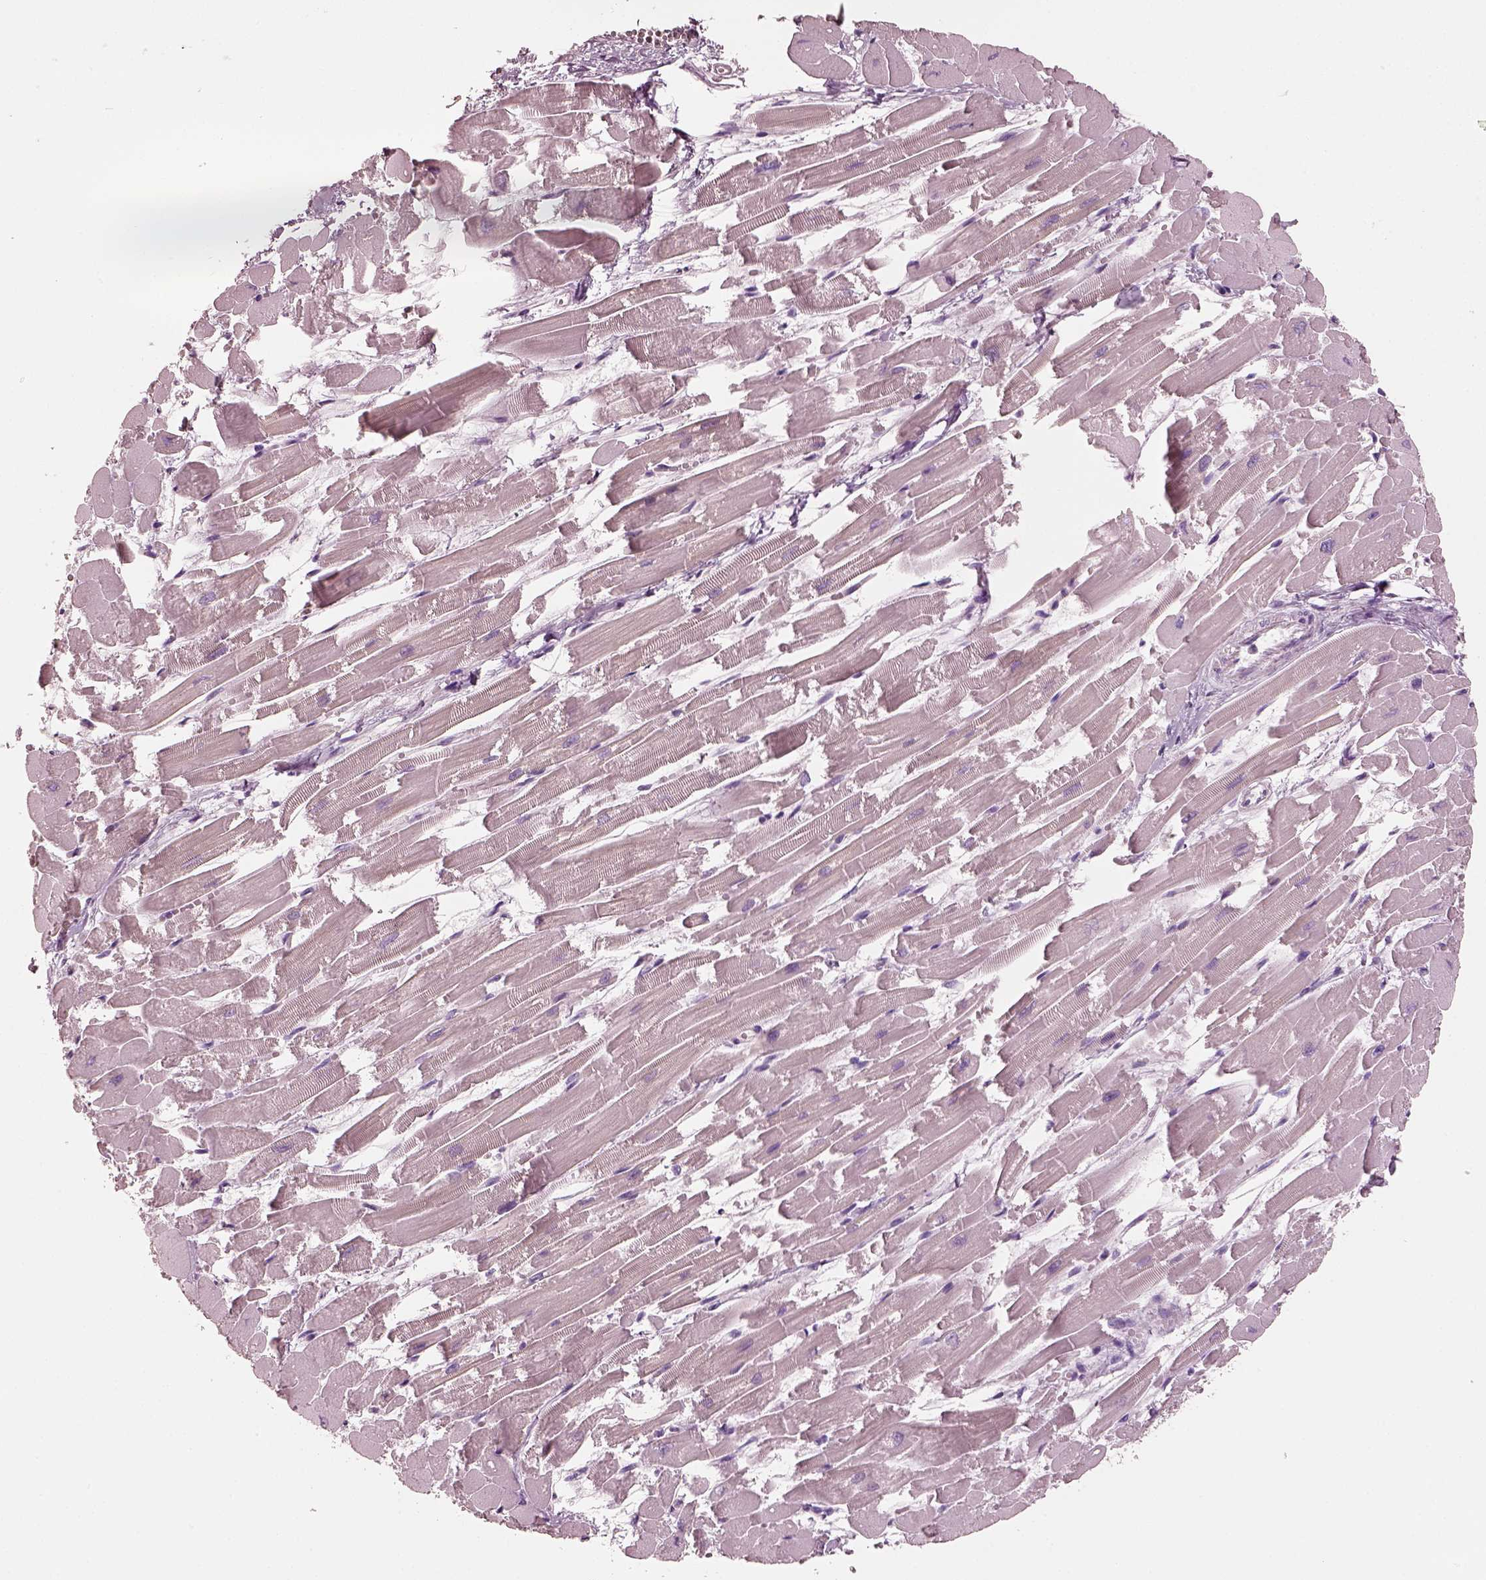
{"staining": {"intensity": "weak", "quantity": ">75%", "location": "cytoplasmic/membranous"}, "tissue": "heart muscle", "cell_type": "Cardiomyocytes", "image_type": "normal", "snomed": [{"axis": "morphology", "description": "Normal tissue, NOS"}, {"axis": "topography", "description": "Heart"}], "caption": "Immunohistochemistry (DAB) staining of unremarkable heart muscle exhibits weak cytoplasmic/membranous protein positivity in approximately >75% of cardiomyocytes. (Stains: DAB in brown, nuclei in blue, Microscopy: brightfield microscopy at high magnification).", "gene": "ELSPBP1", "patient": {"sex": "female", "age": 52}}